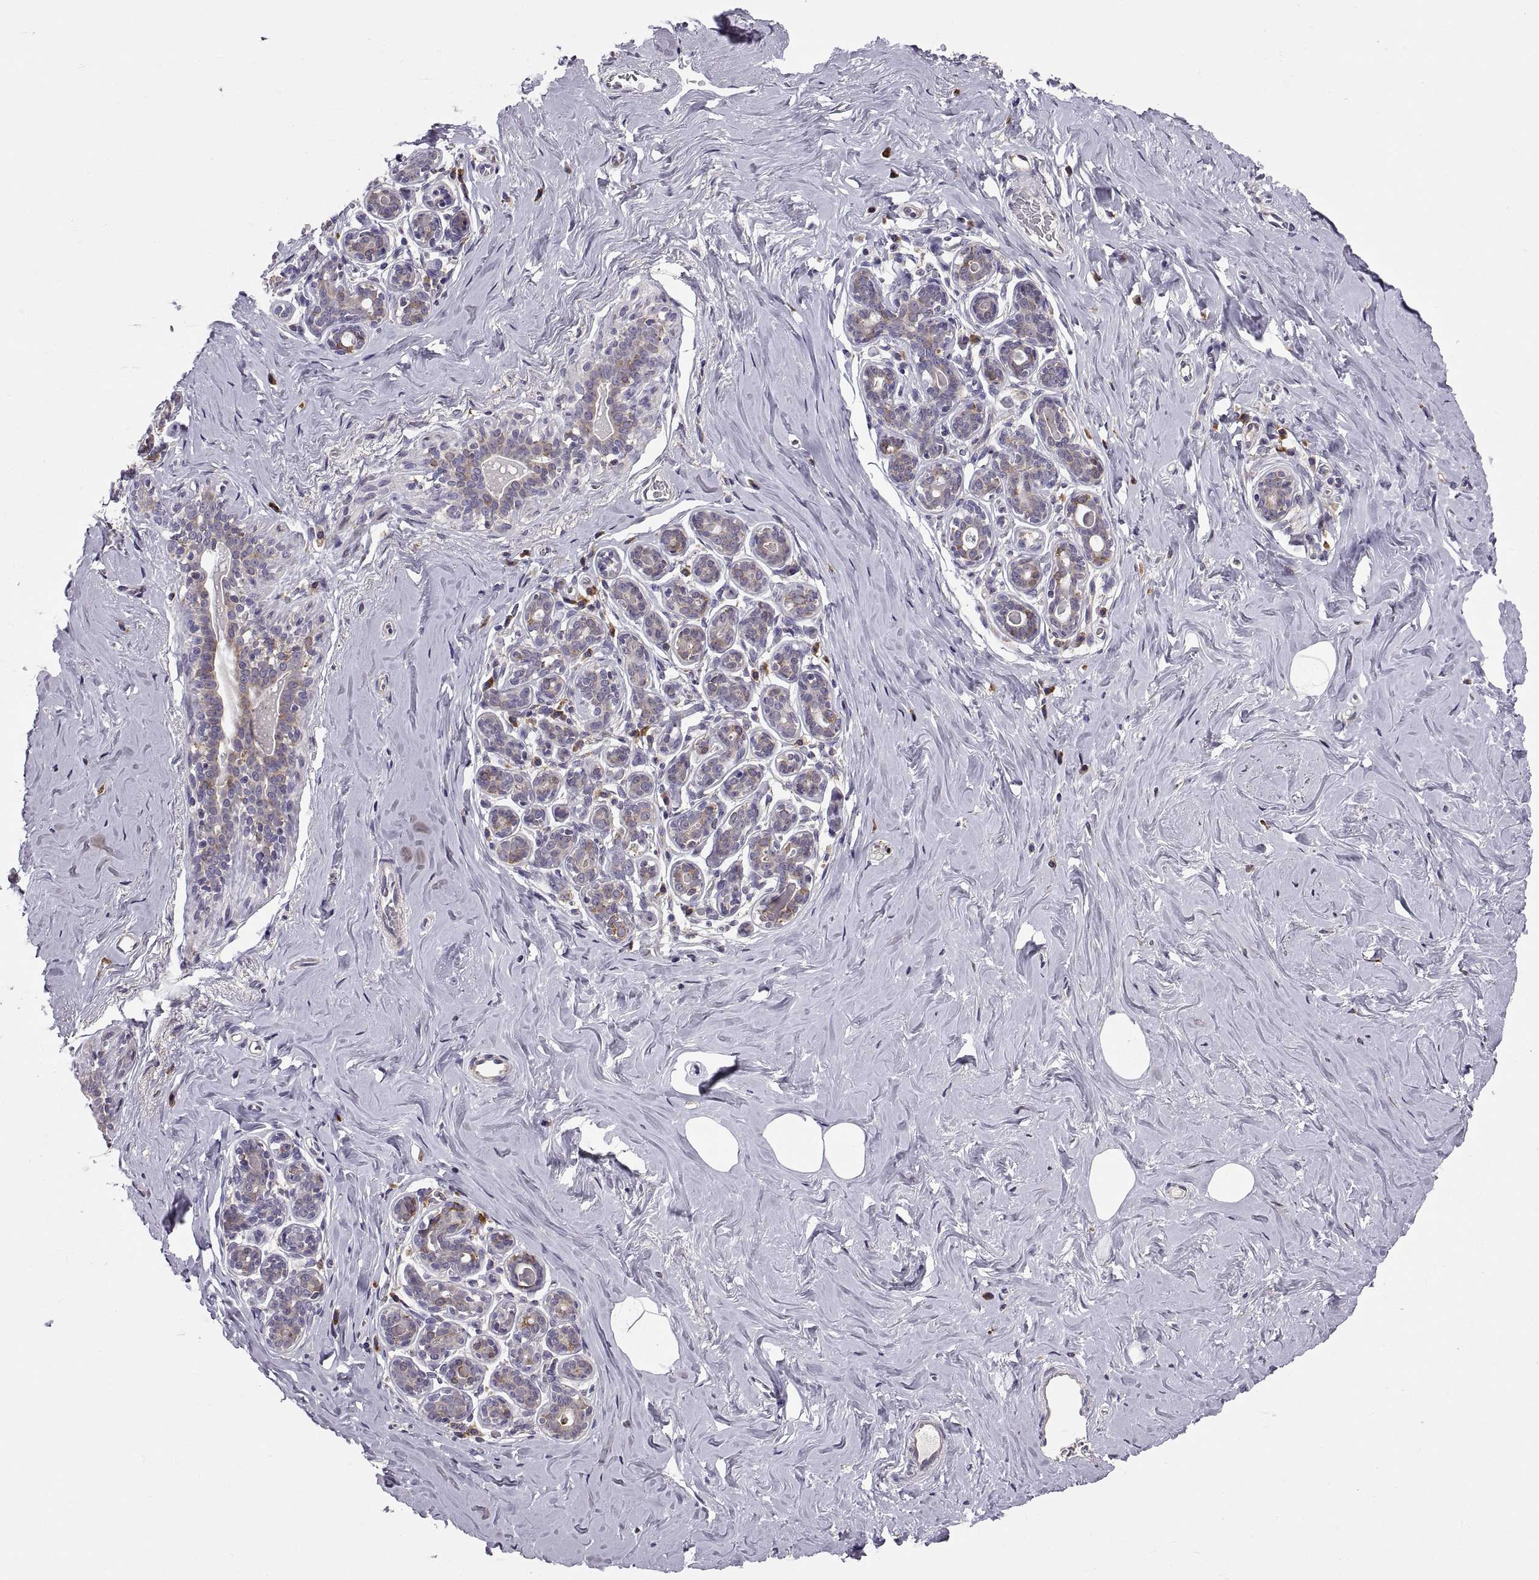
{"staining": {"intensity": "negative", "quantity": "none", "location": "none"}, "tissue": "breast", "cell_type": "Adipocytes", "image_type": "normal", "snomed": [{"axis": "morphology", "description": "Normal tissue, NOS"}, {"axis": "topography", "description": "Skin"}, {"axis": "topography", "description": "Breast"}], "caption": "Breast was stained to show a protein in brown. There is no significant expression in adipocytes. (Brightfield microscopy of DAB immunohistochemistry (IHC) at high magnification).", "gene": "PLEKHB2", "patient": {"sex": "female", "age": 43}}